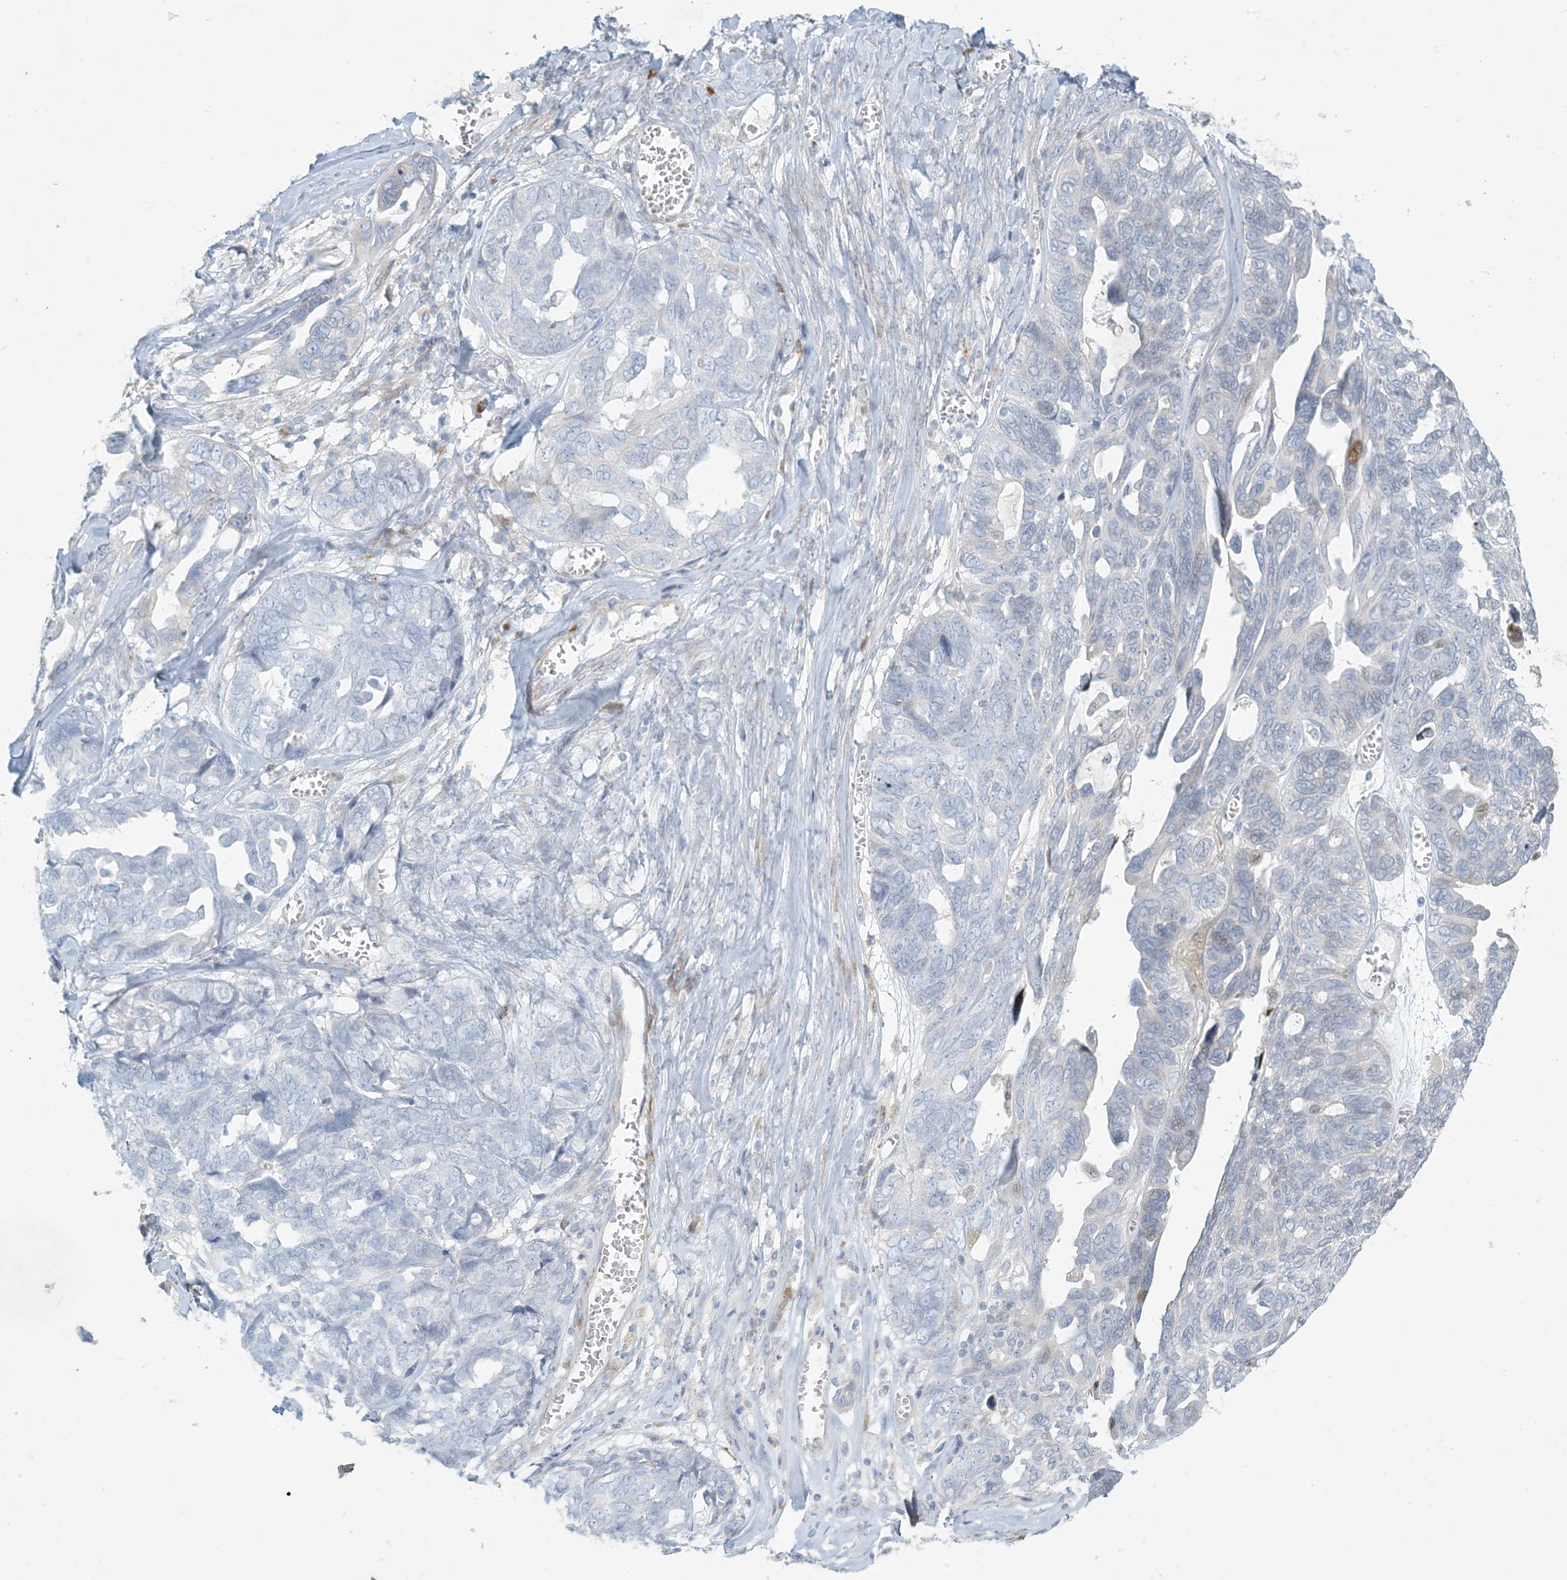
{"staining": {"intensity": "negative", "quantity": "none", "location": "none"}, "tissue": "ovarian cancer", "cell_type": "Tumor cells", "image_type": "cancer", "snomed": [{"axis": "morphology", "description": "Cystadenocarcinoma, serous, NOS"}, {"axis": "topography", "description": "Ovary"}], "caption": "Immunohistochemistry of human serous cystadenocarcinoma (ovarian) shows no positivity in tumor cells.", "gene": "ZNF385D", "patient": {"sex": "female", "age": 79}}